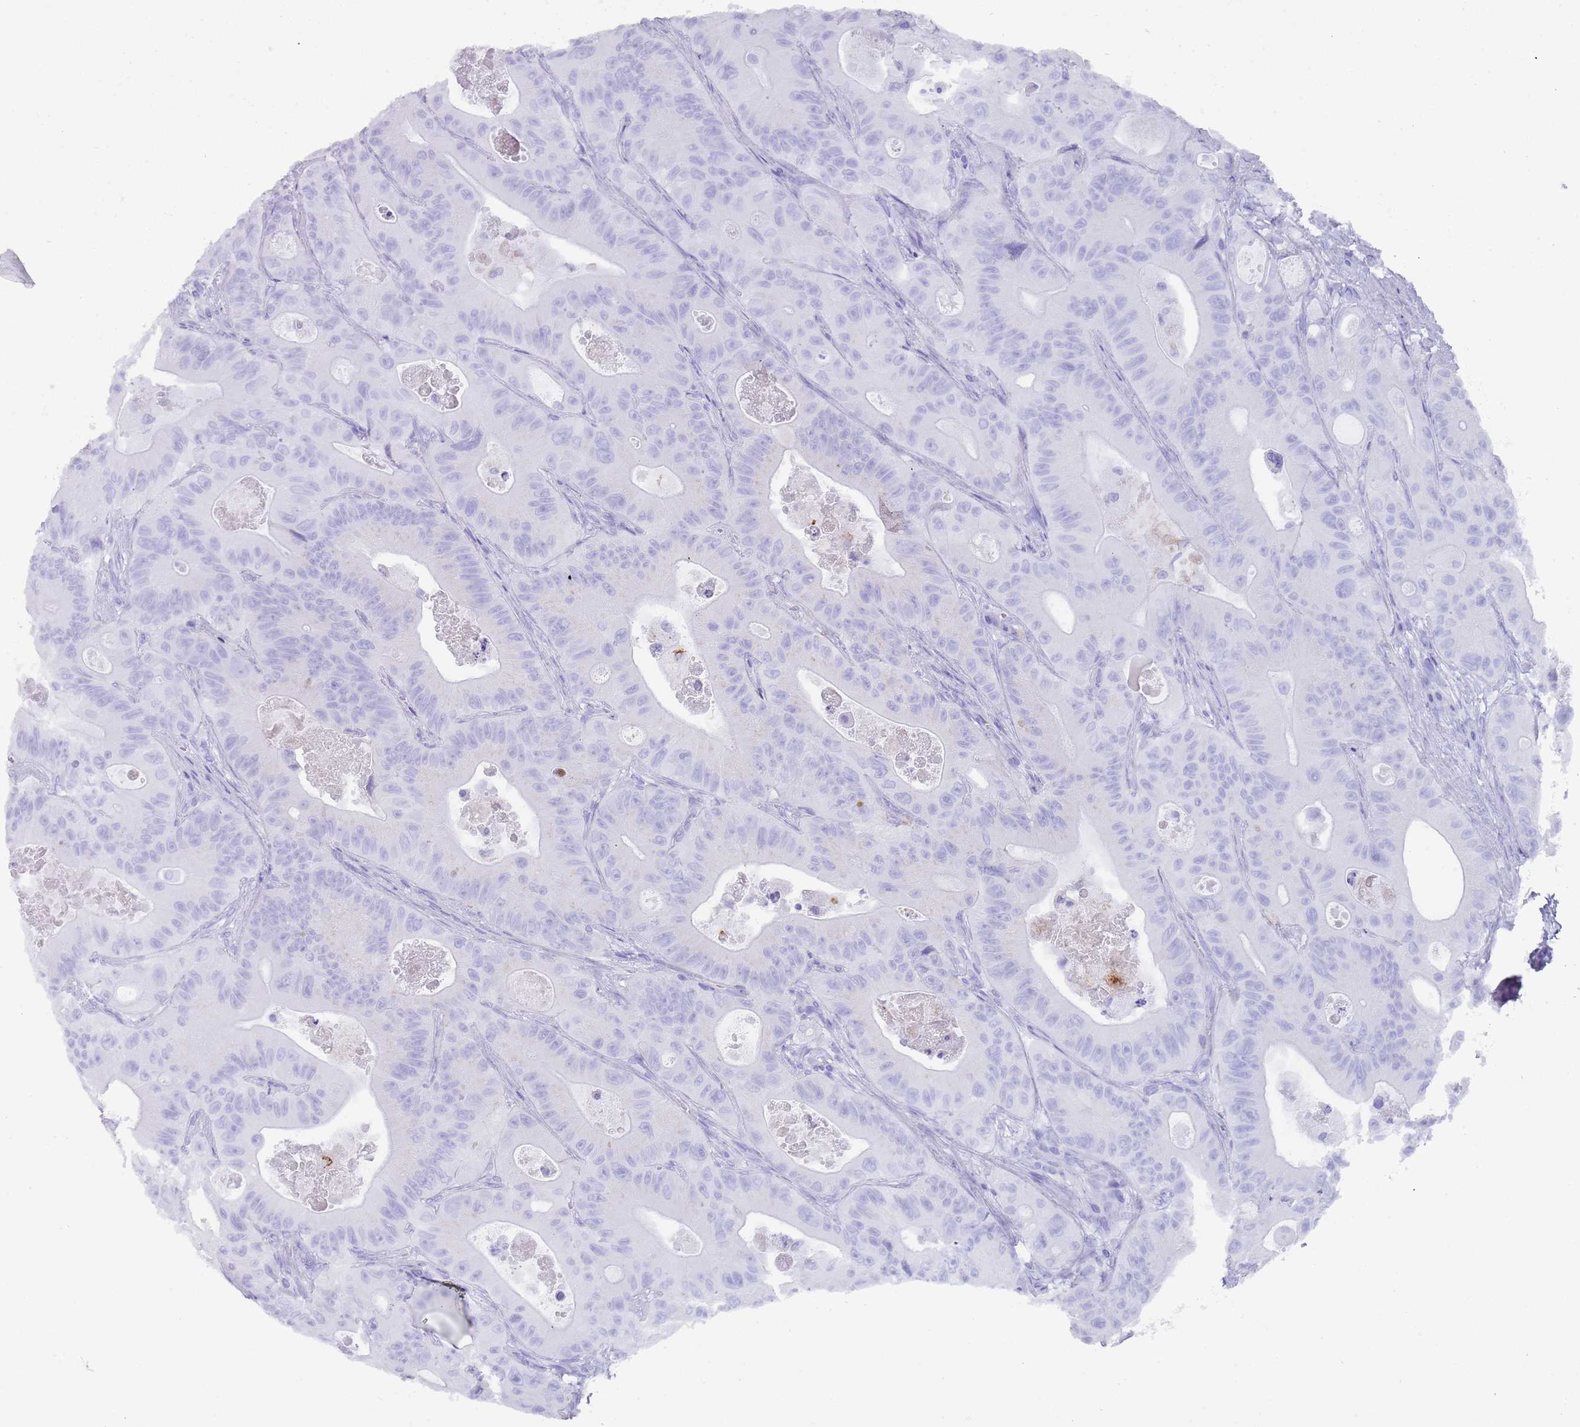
{"staining": {"intensity": "negative", "quantity": "none", "location": "none"}, "tissue": "colorectal cancer", "cell_type": "Tumor cells", "image_type": "cancer", "snomed": [{"axis": "morphology", "description": "Adenocarcinoma, NOS"}, {"axis": "topography", "description": "Colon"}], "caption": "Photomicrograph shows no protein expression in tumor cells of colorectal adenocarcinoma tissue.", "gene": "TMEM251", "patient": {"sex": "female", "age": 46}}